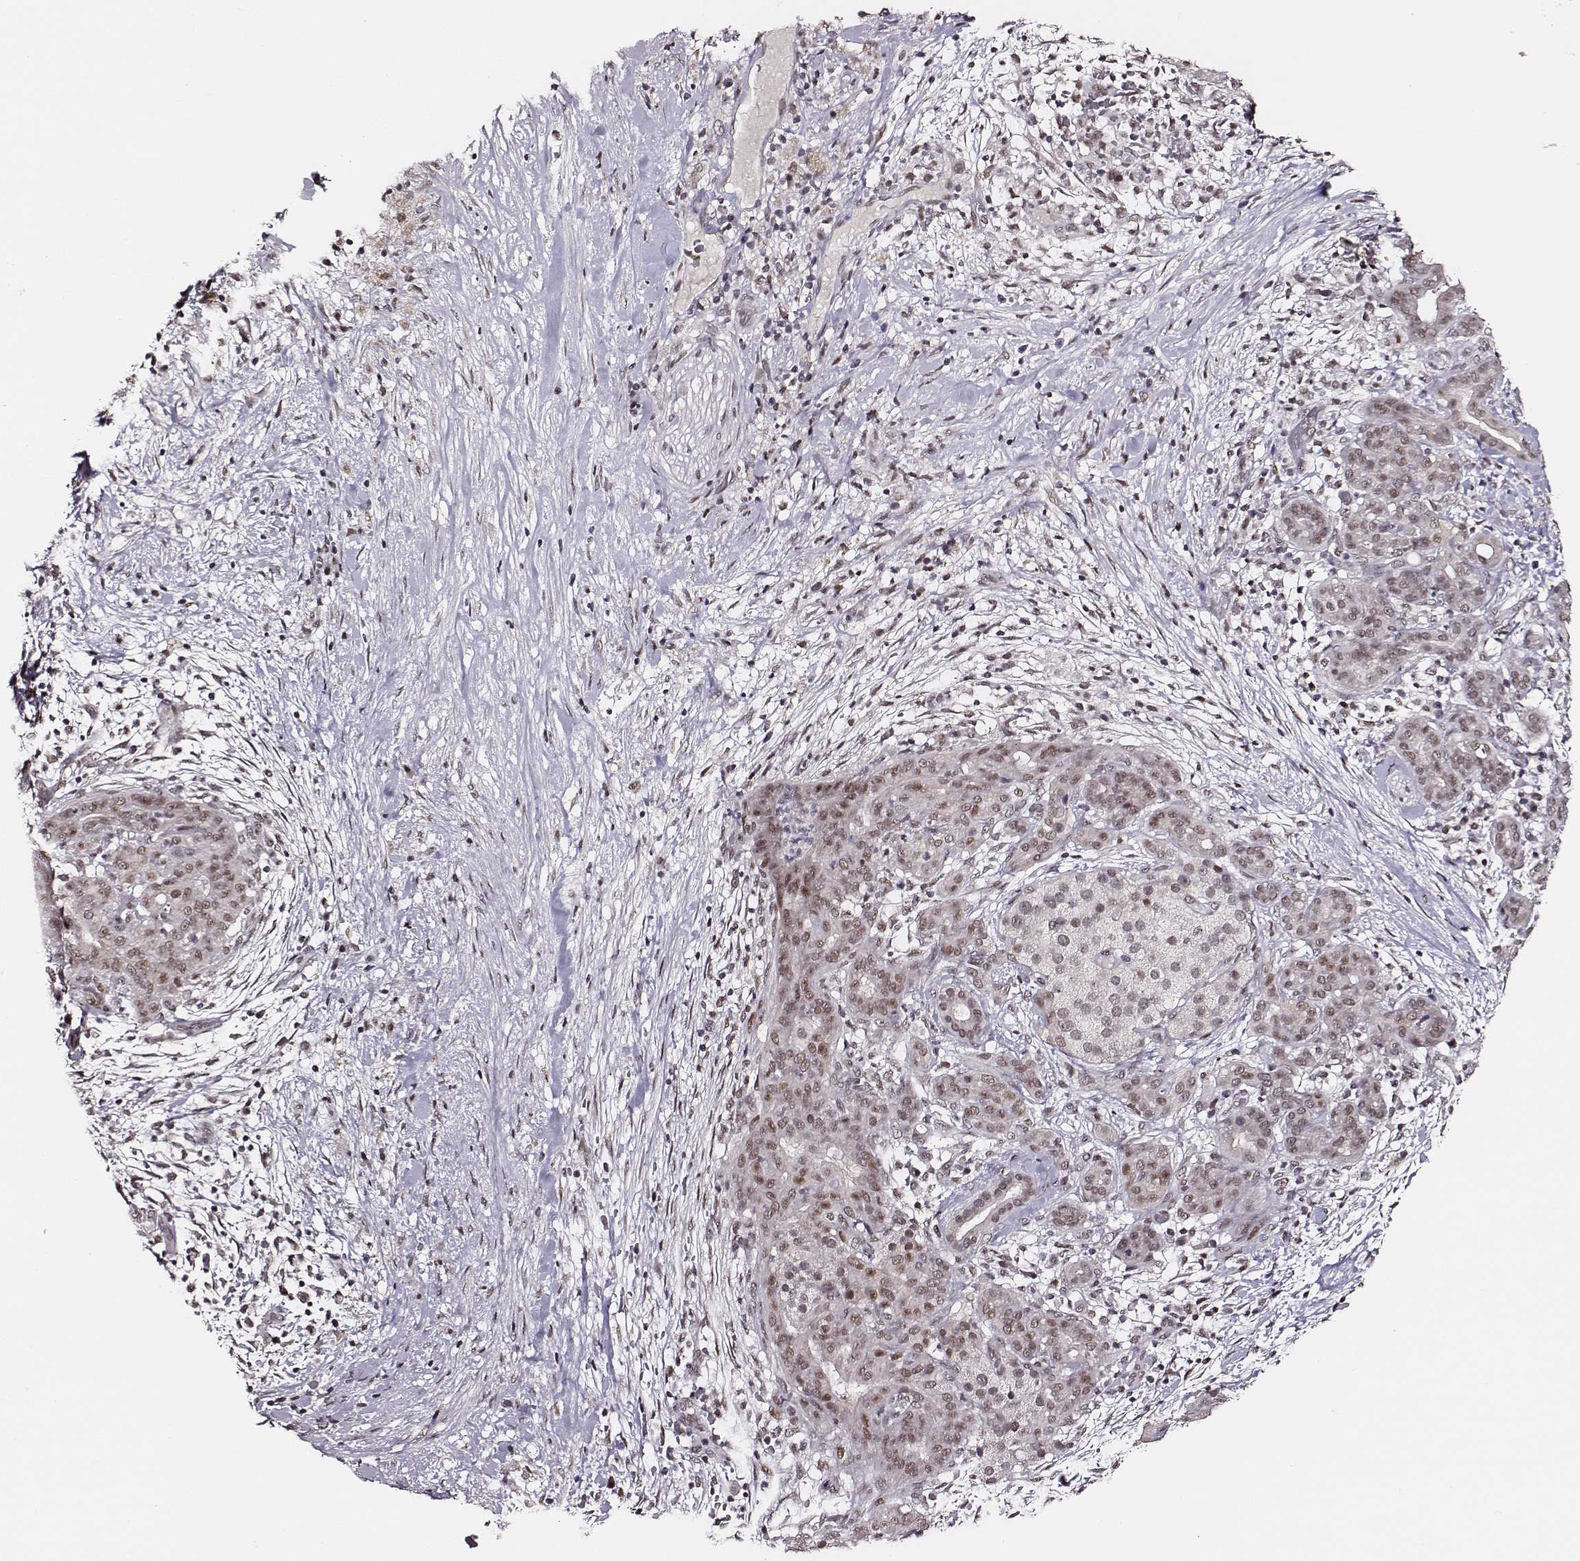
{"staining": {"intensity": "moderate", "quantity": ">75%", "location": "nuclear"}, "tissue": "pancreatic cancer", "cell_type": "Tumor cells", "image_type": "cancer", "snomed": [{"axis": "morphology", "description": "Adenocarcinoma, NOS"}, {"axis": "topography", "description": "Pancreas"}], "caption": "The immunohistochemical stain highlights moderate nuclear staining in tumor cells of pancreatic cancer (adenocarcinoma) tissue.", "gene": "PPARA", "patient": {"sex": "male", "age": 44}}